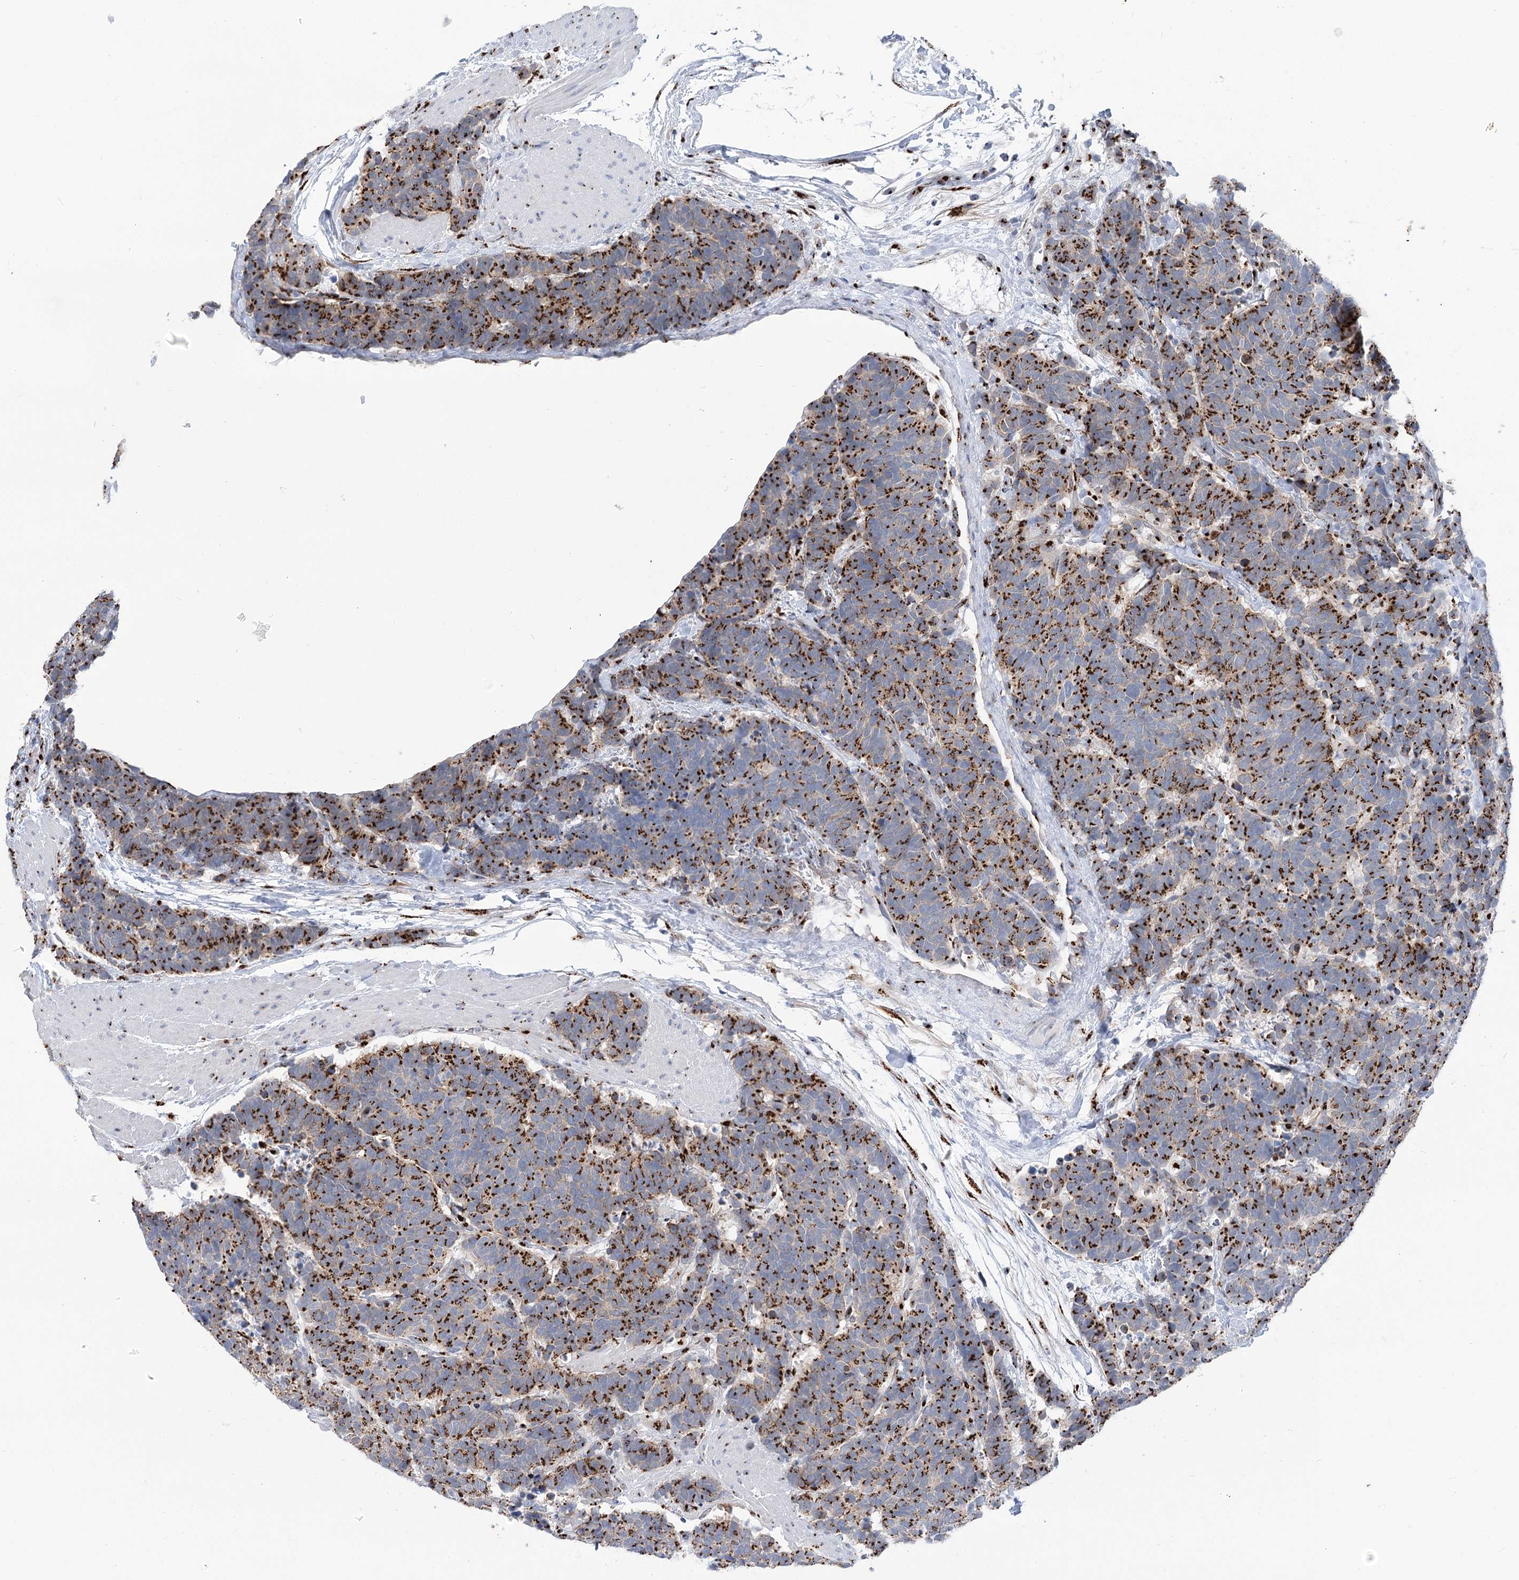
{"staining": {"intensity": "strong", "quantity": "25%-75%", "location": "cytoplasmic/membranous"}, "tissue": "carcinoid", "cell_type": "Tumor cells", "image_type": "cancer", "snomed": [{"axis": "morphology", "description": "Carcinoma, NOS"}, {"axis": "morphology", "description": "Carcinoid, malignant, NOS"}, {"axis": "topography", "description": "Urinary bladder"}], "caption": "About 25%-75% of tumor cells in carcinoma demonstrate strong cytoplasmic/membranous protein staining as visualized by brown immunohistochemical staining.", "gene": "TMEM165", "patient": {"sex": "male", "age": 57}}